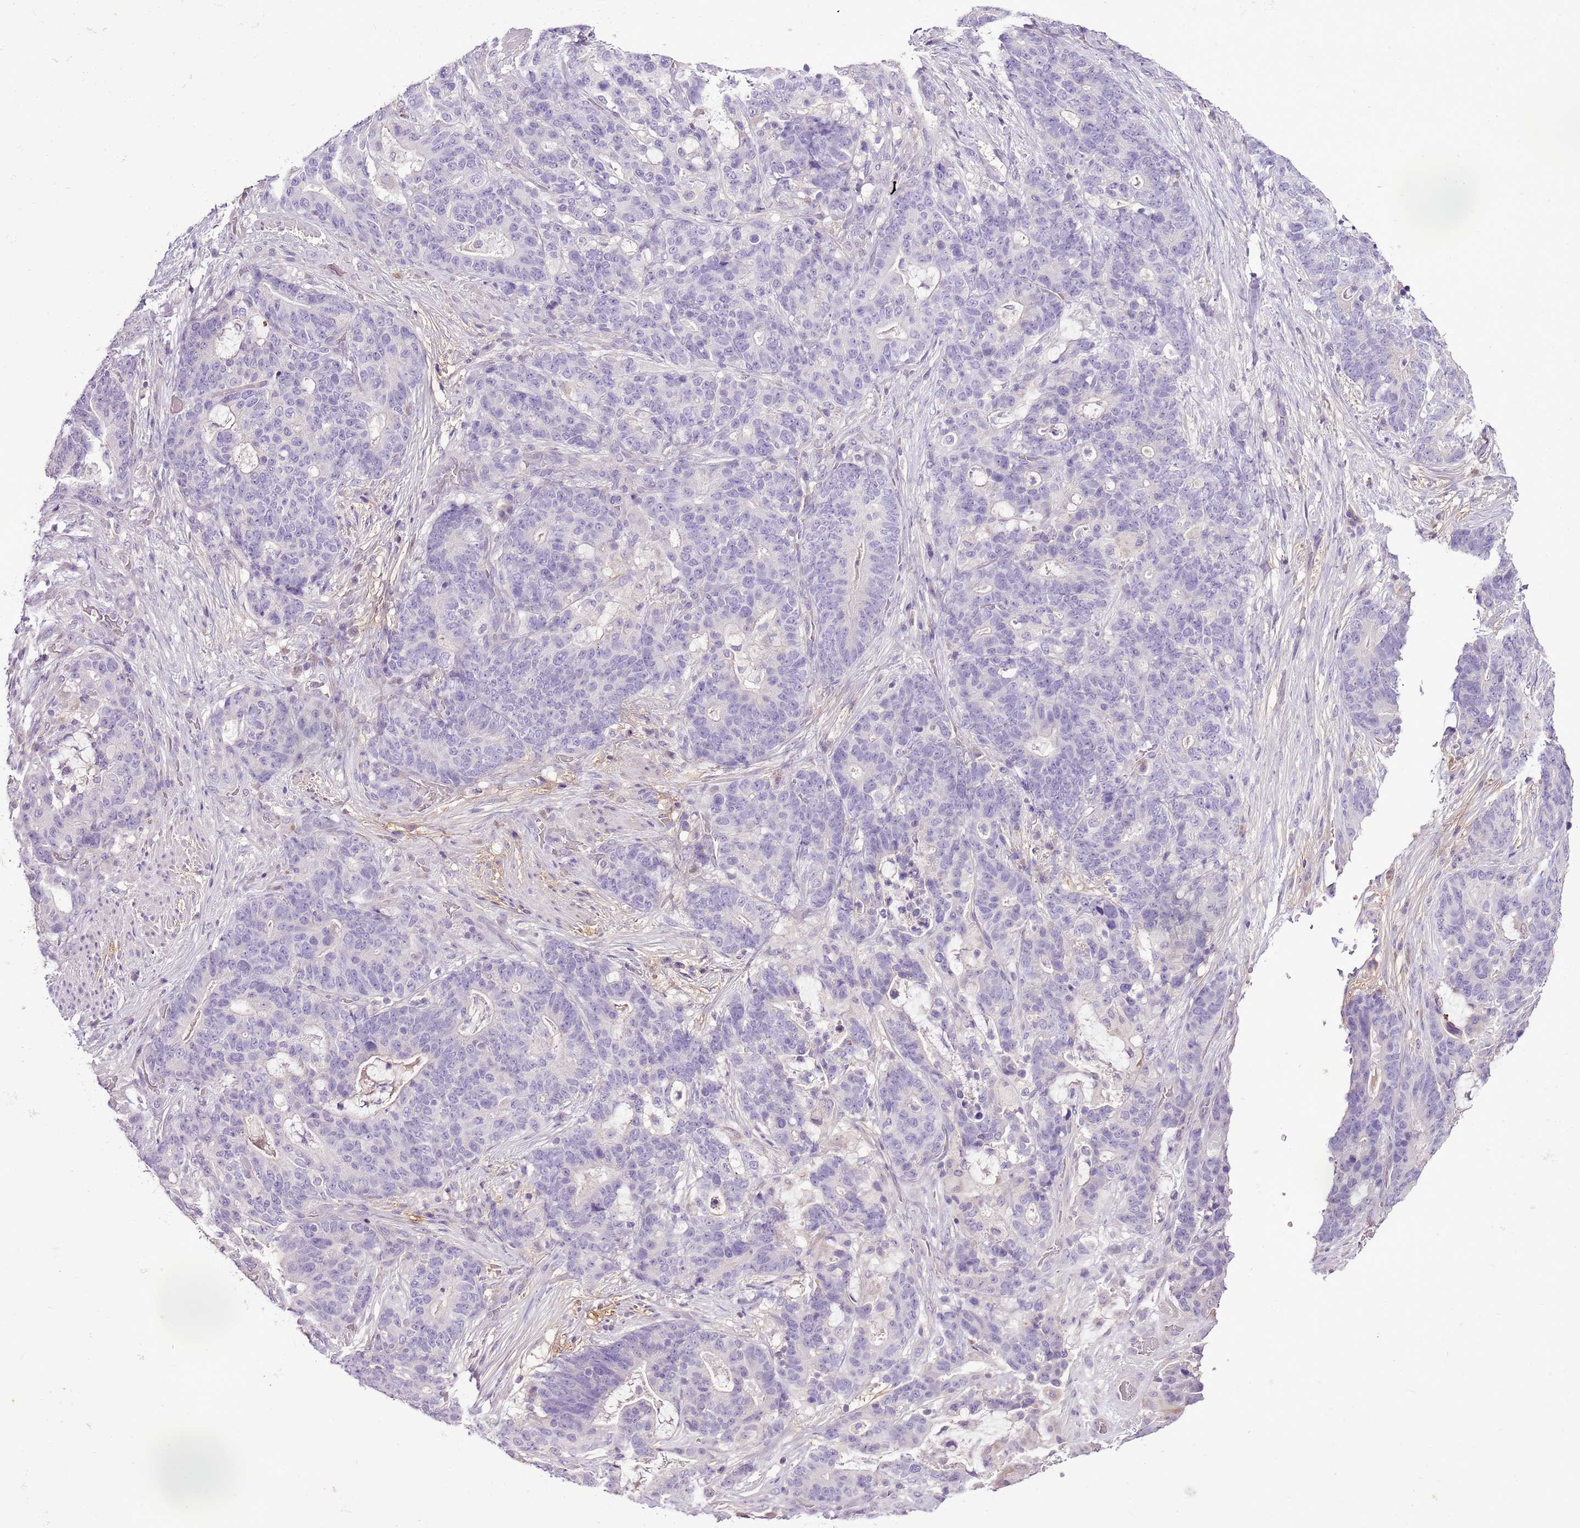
{"staining": {"intensity": "negative", "quantity": "none", "location": "none"}, "tissue": "stomach cancer", "cell_type": "Tumor cells", "image_type": "cancer", "snomed": [{"axis": "morphology", "description": "Normal tissue, NOS"}, {"axis": "morphology", "description": "Adenocarcinoma, NOS"}, {"axis": "topography", "description": "Stomach"}], "caption": "Immunohistochemical staining of stomach cancer (adenocarcinoma) shows no significant expression in tumor cells.", "gene": "CMKLR1", "patient": {"sex": "female", "age": 64}}